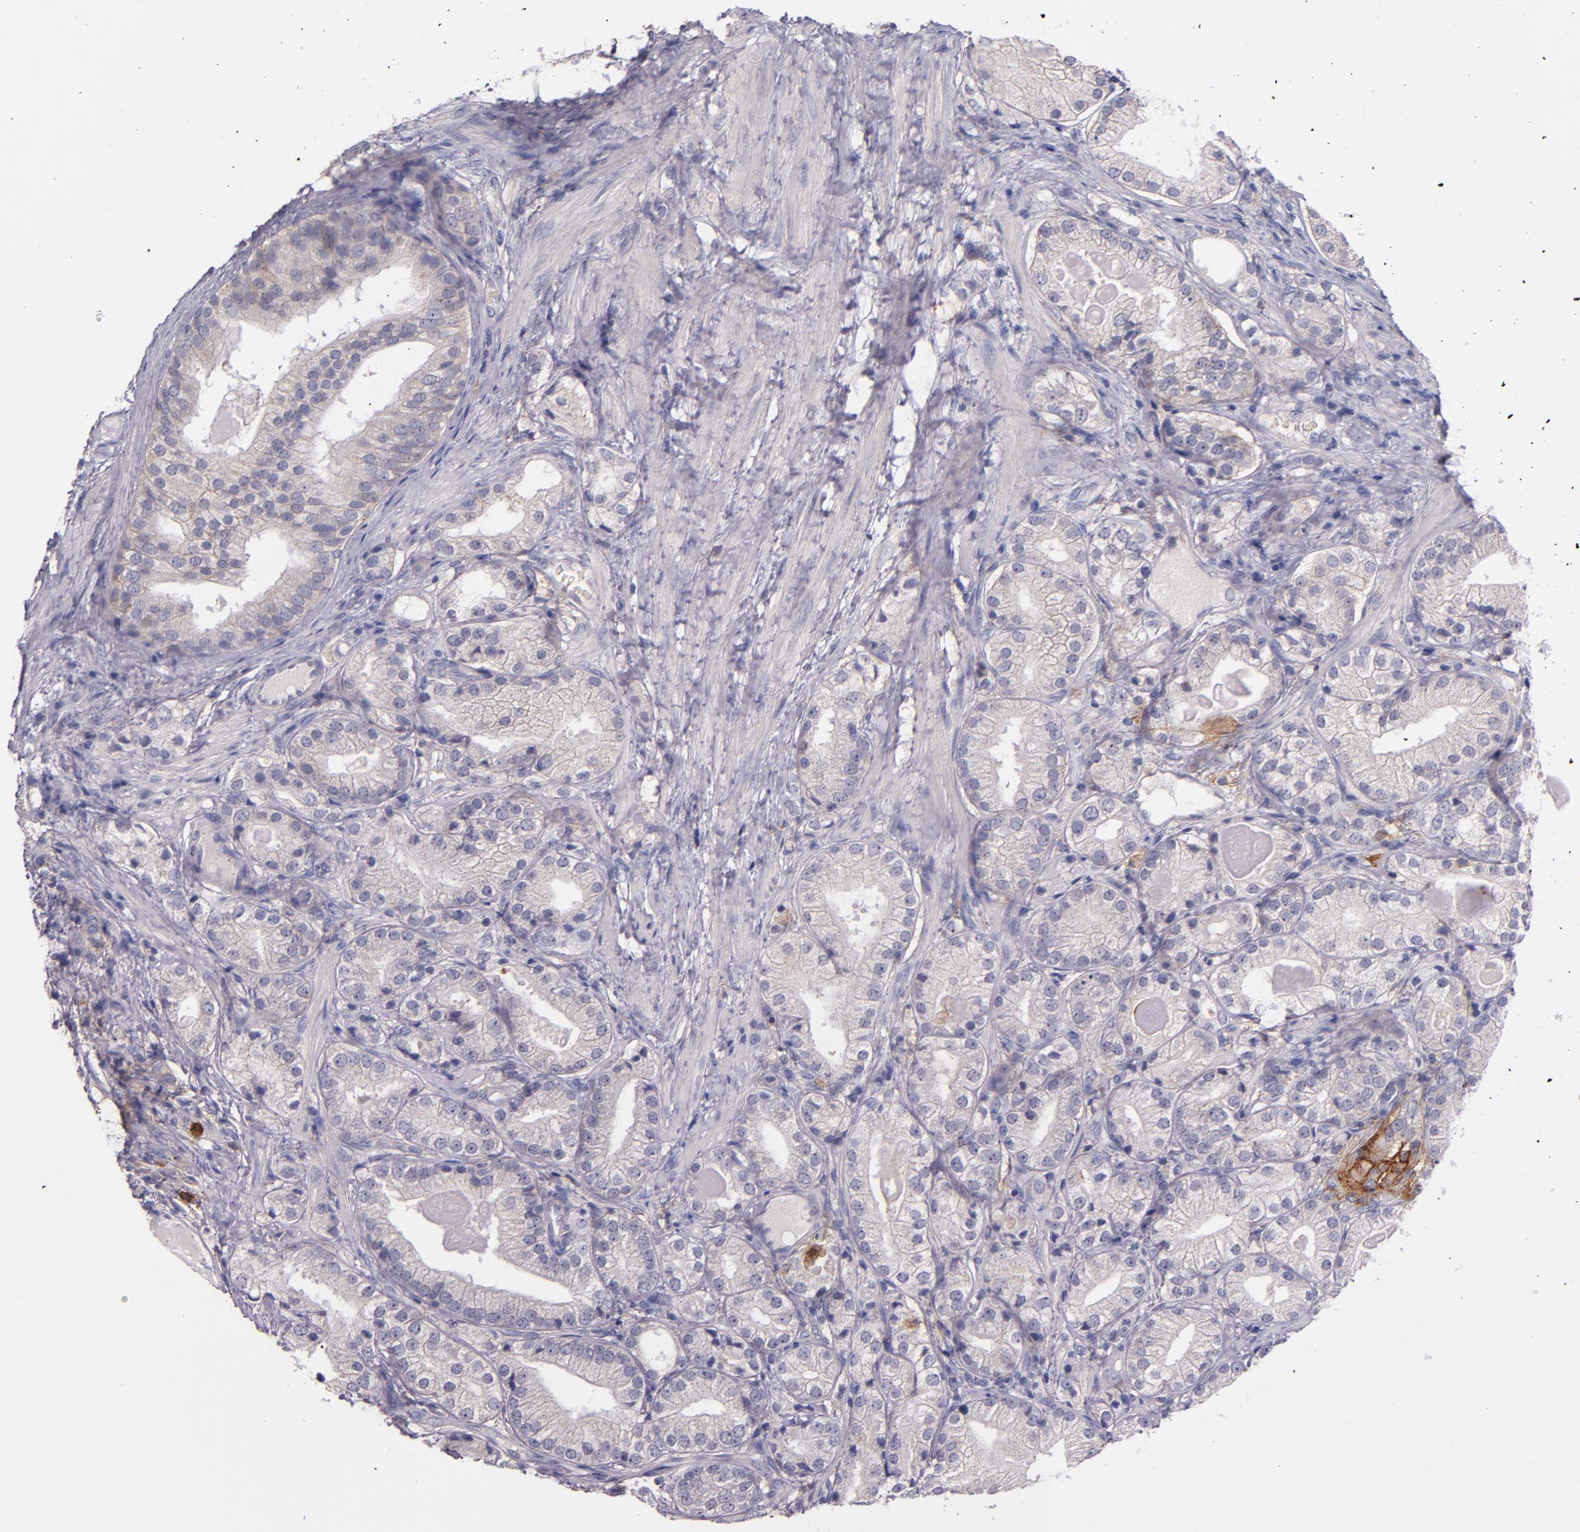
{"staining": {"intensity": "negative", "quantity": "none", "location": "none"}, "tissue": "prostate cancer", "cell_type": "Tumor cells", "image_type": "cancer", "snomed": [{"axis": "morphology", "description": "Adenocarcinoma, Low grade"}, {"axis": "topography", "description": "Prostate"}], "caption": "There is no significant staining in tumor cells of prostate cancer.", "gene": "C5AR1", "patient": {"sex": "male", "age": 69}}